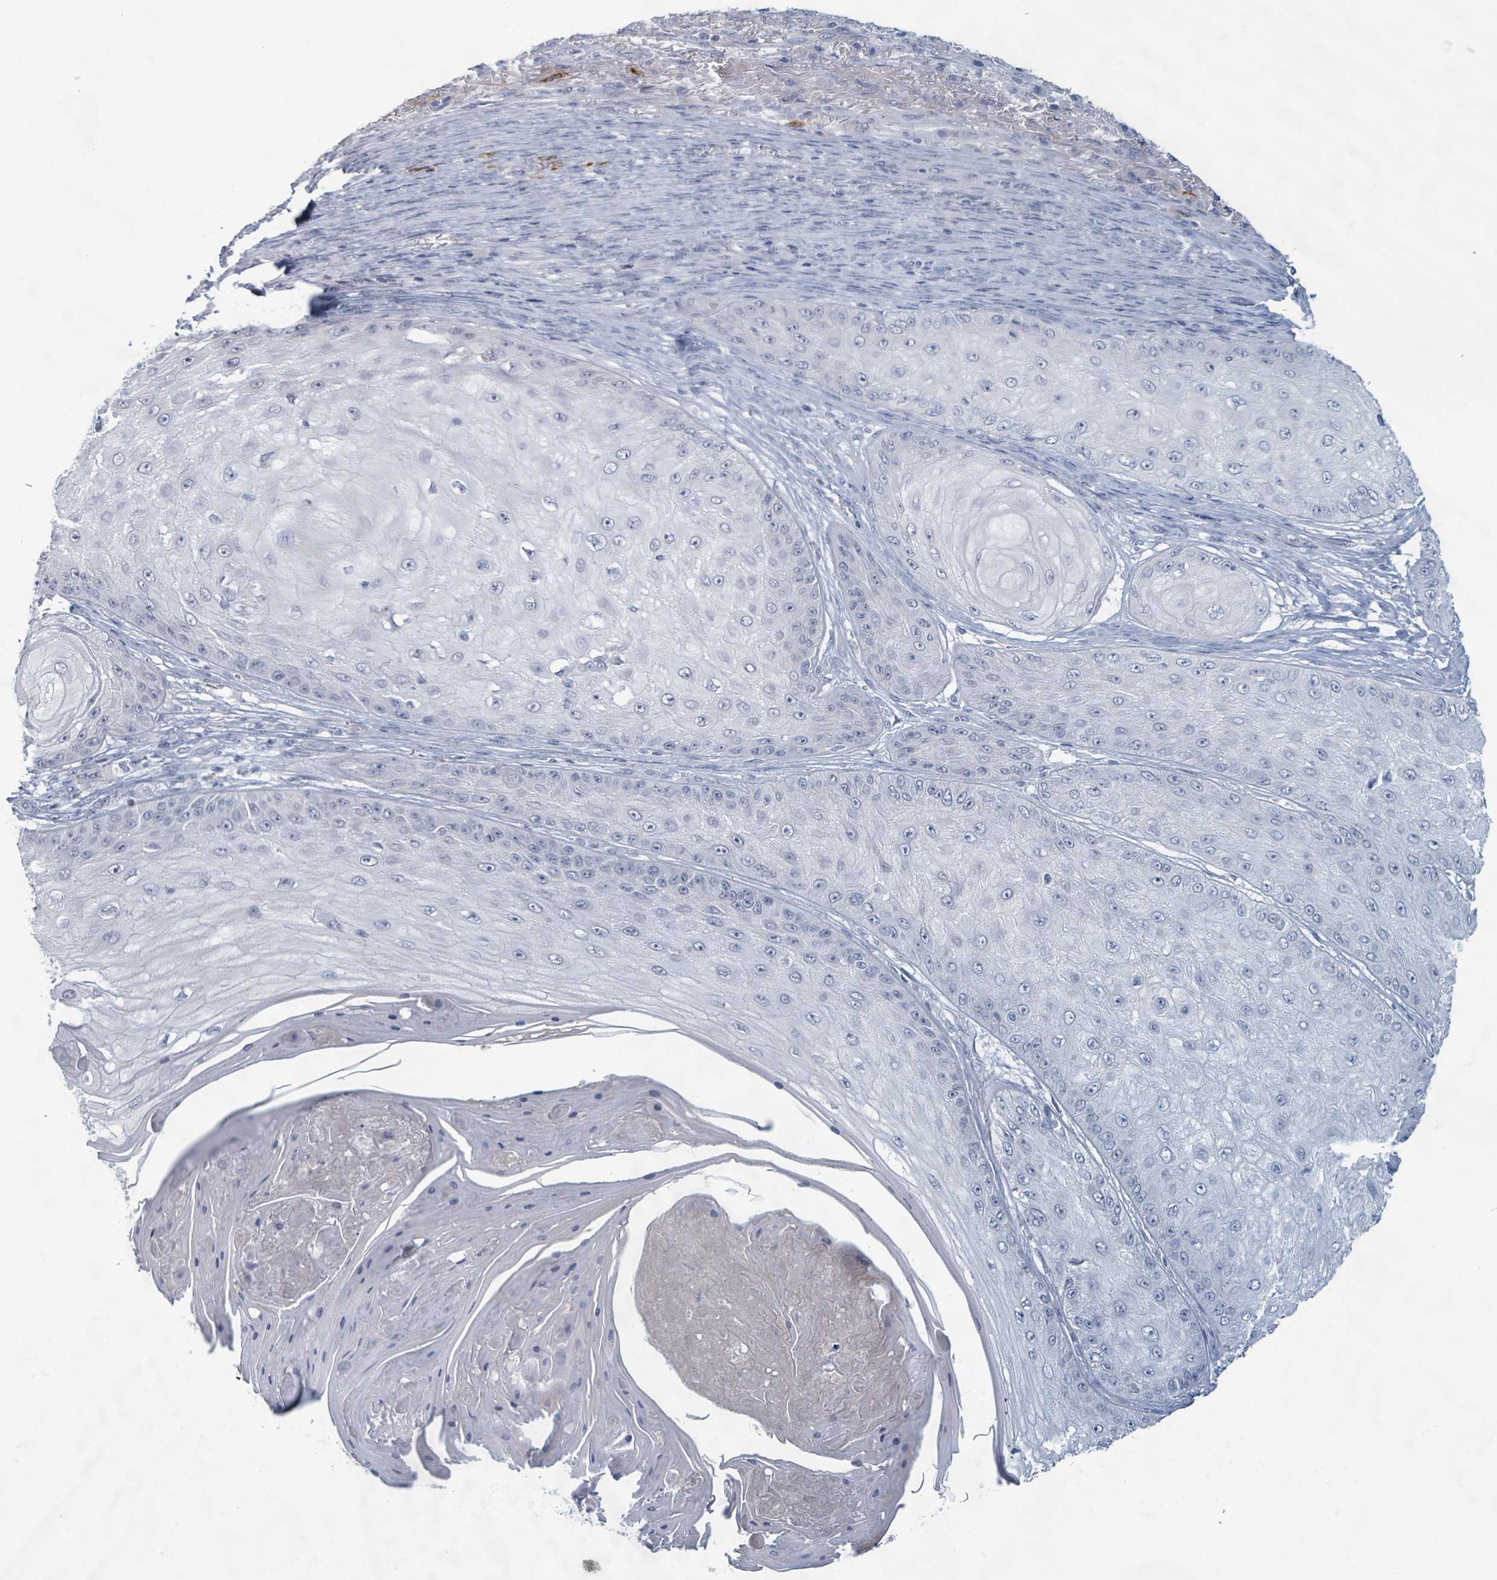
{"staining": {"intensity": "negative", "quantity": "none", "location": "none"}, "tissue": "skin cancer", "cell_type": "Tumor cells", "image_type": "cancer", "snomed": [{"axis": "morphology", "description": "Squamous cell carcinoma, NOS"}, {"axis": "topography", "description": "Skin"}], "caption": "This is an immunohistochemistry (IHC) image of skin squamous cell carcinoma. There is no expression in tumor cells.", "gene": "WNT11", "patient": {"sex": "male", "age": 70}}